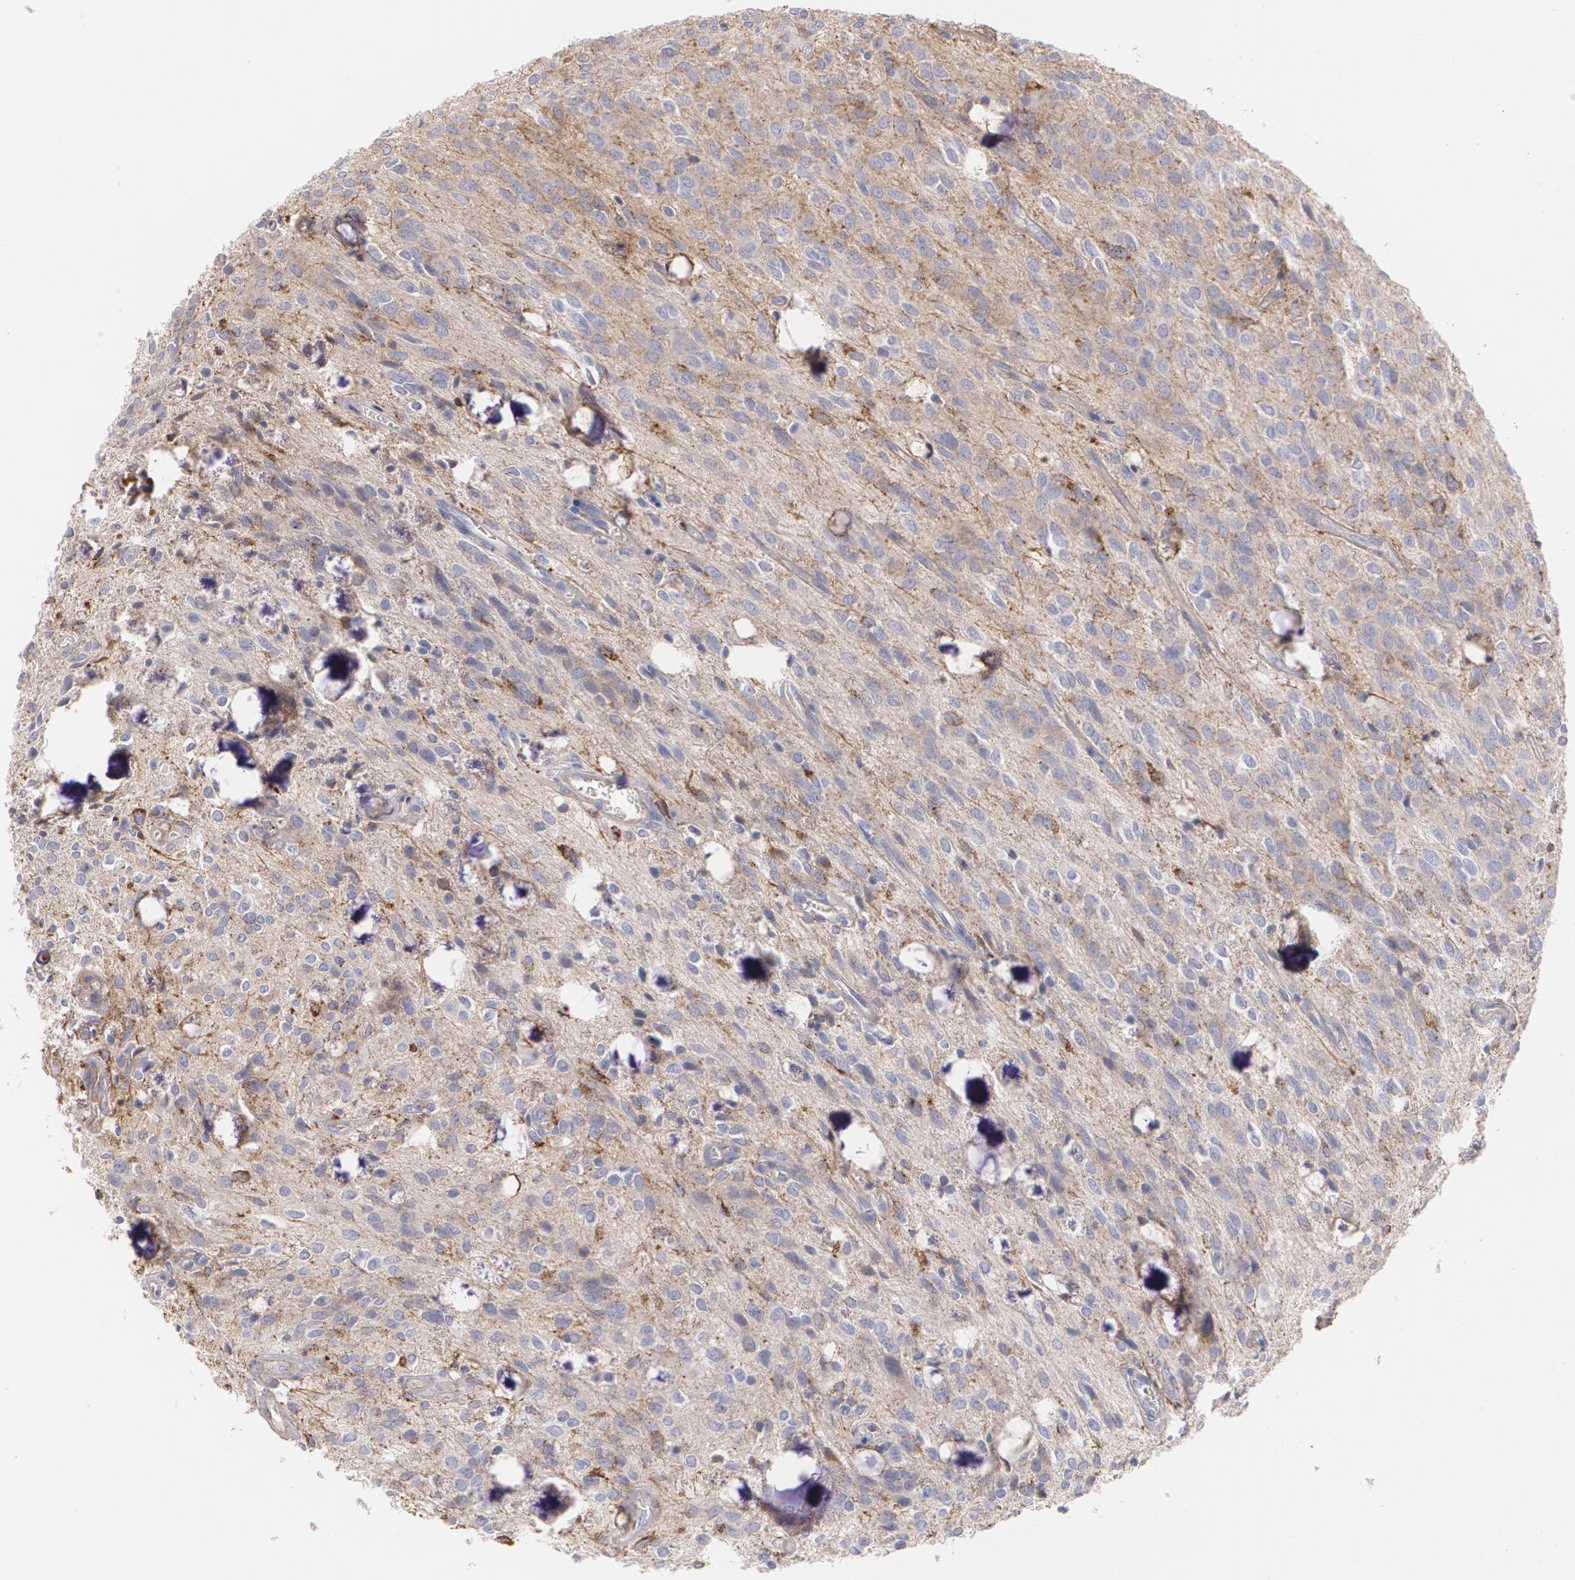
{"staining": {"intensity": "strong", "quantity": "<25%", "location": "cytoplasmic/membranous"}, "tissue": "glioma", "cell_type": "Tumor cells", "image_type": "cancer", "snomed": [{"axis": "morphology", "description": "Glioma, malignant, Low grade"}, {"axis": "topography", "description": "Brain"}], "caption": "DAB immunohistochemical staining of malignant glioma (low-grade) shows strong cytoplasmic/membranous protein positivity in about <25% of tumor cells.", "gene": "FBLN1", "patient": {"sex": "female", "age": 15}}